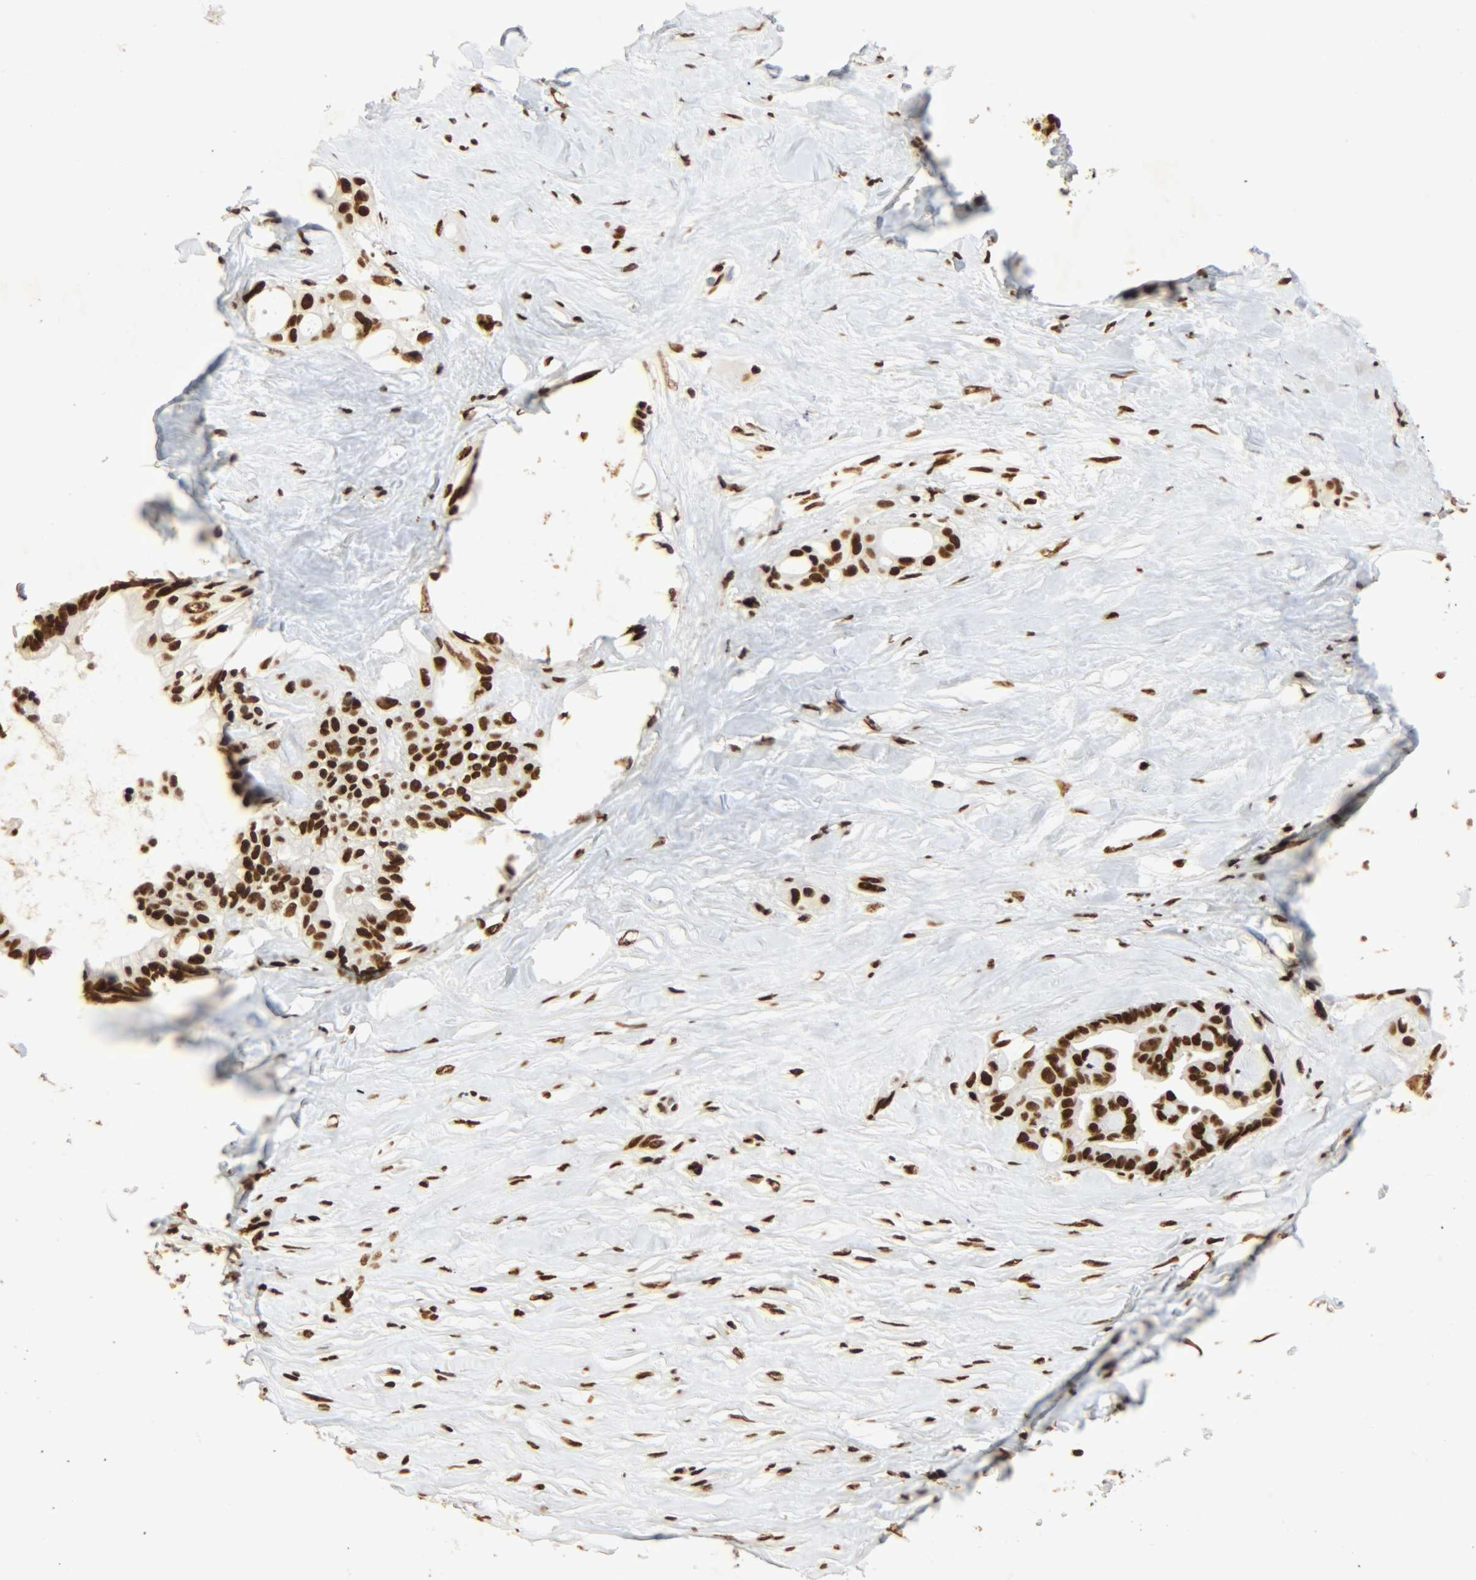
{"staining": {"intensity": "strong", "quantity": ">75%", "location": "nuclear"}, "tissue": "liver cancer", "cell_type": "Tumor cells", "image_type": "cancer", "snomed": [{"axis": "morphology", "description": "Cholangiocarcinoma"}, {"axis": "topography", "description": "Liver"}], "caption": "Liver cholangiocarcinoma stained with a protein marker demonstrates strong staining in tumor cells.", "gene": "KHDRBS1", "patient": {"sex": "female", "age": 67}}